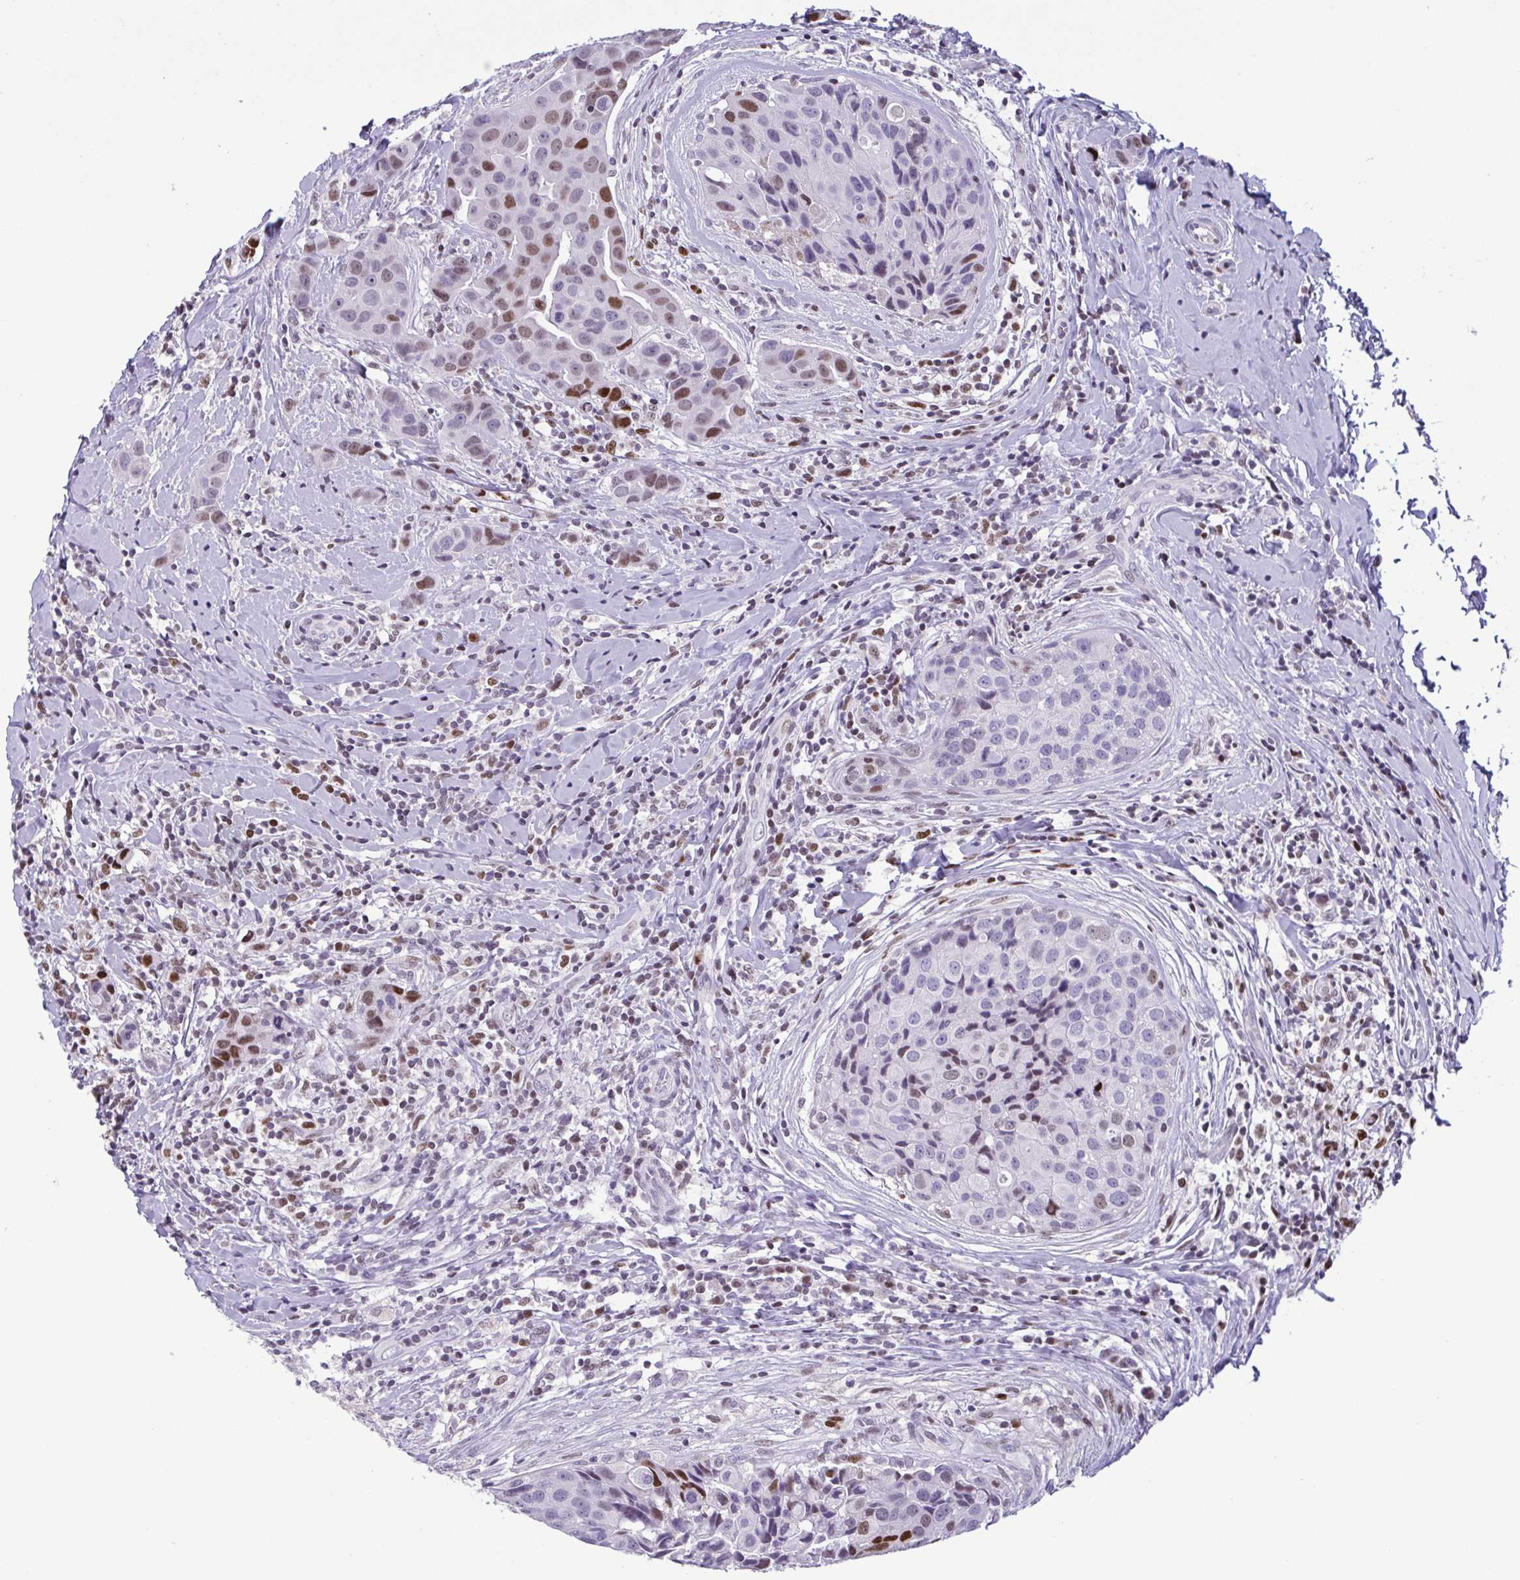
{"staining": {"intensity": "moderate", "quantity": "<25%", "location": "nuclear"}, "tissue": "breast cancer", "cell_type": "Tumor cells", "image_type": "cancer", "snomed": [{"axis": "morphology", "description": "Duct carcinoma"}, {"axis": "topography", "description": "Breast"}], "caption": "A brown stain highlights moderate nuclear staining of a protein in breast cancer tumor cells.", "gene": "IRF1", "patient": {"sex": "female", "age": 24}}